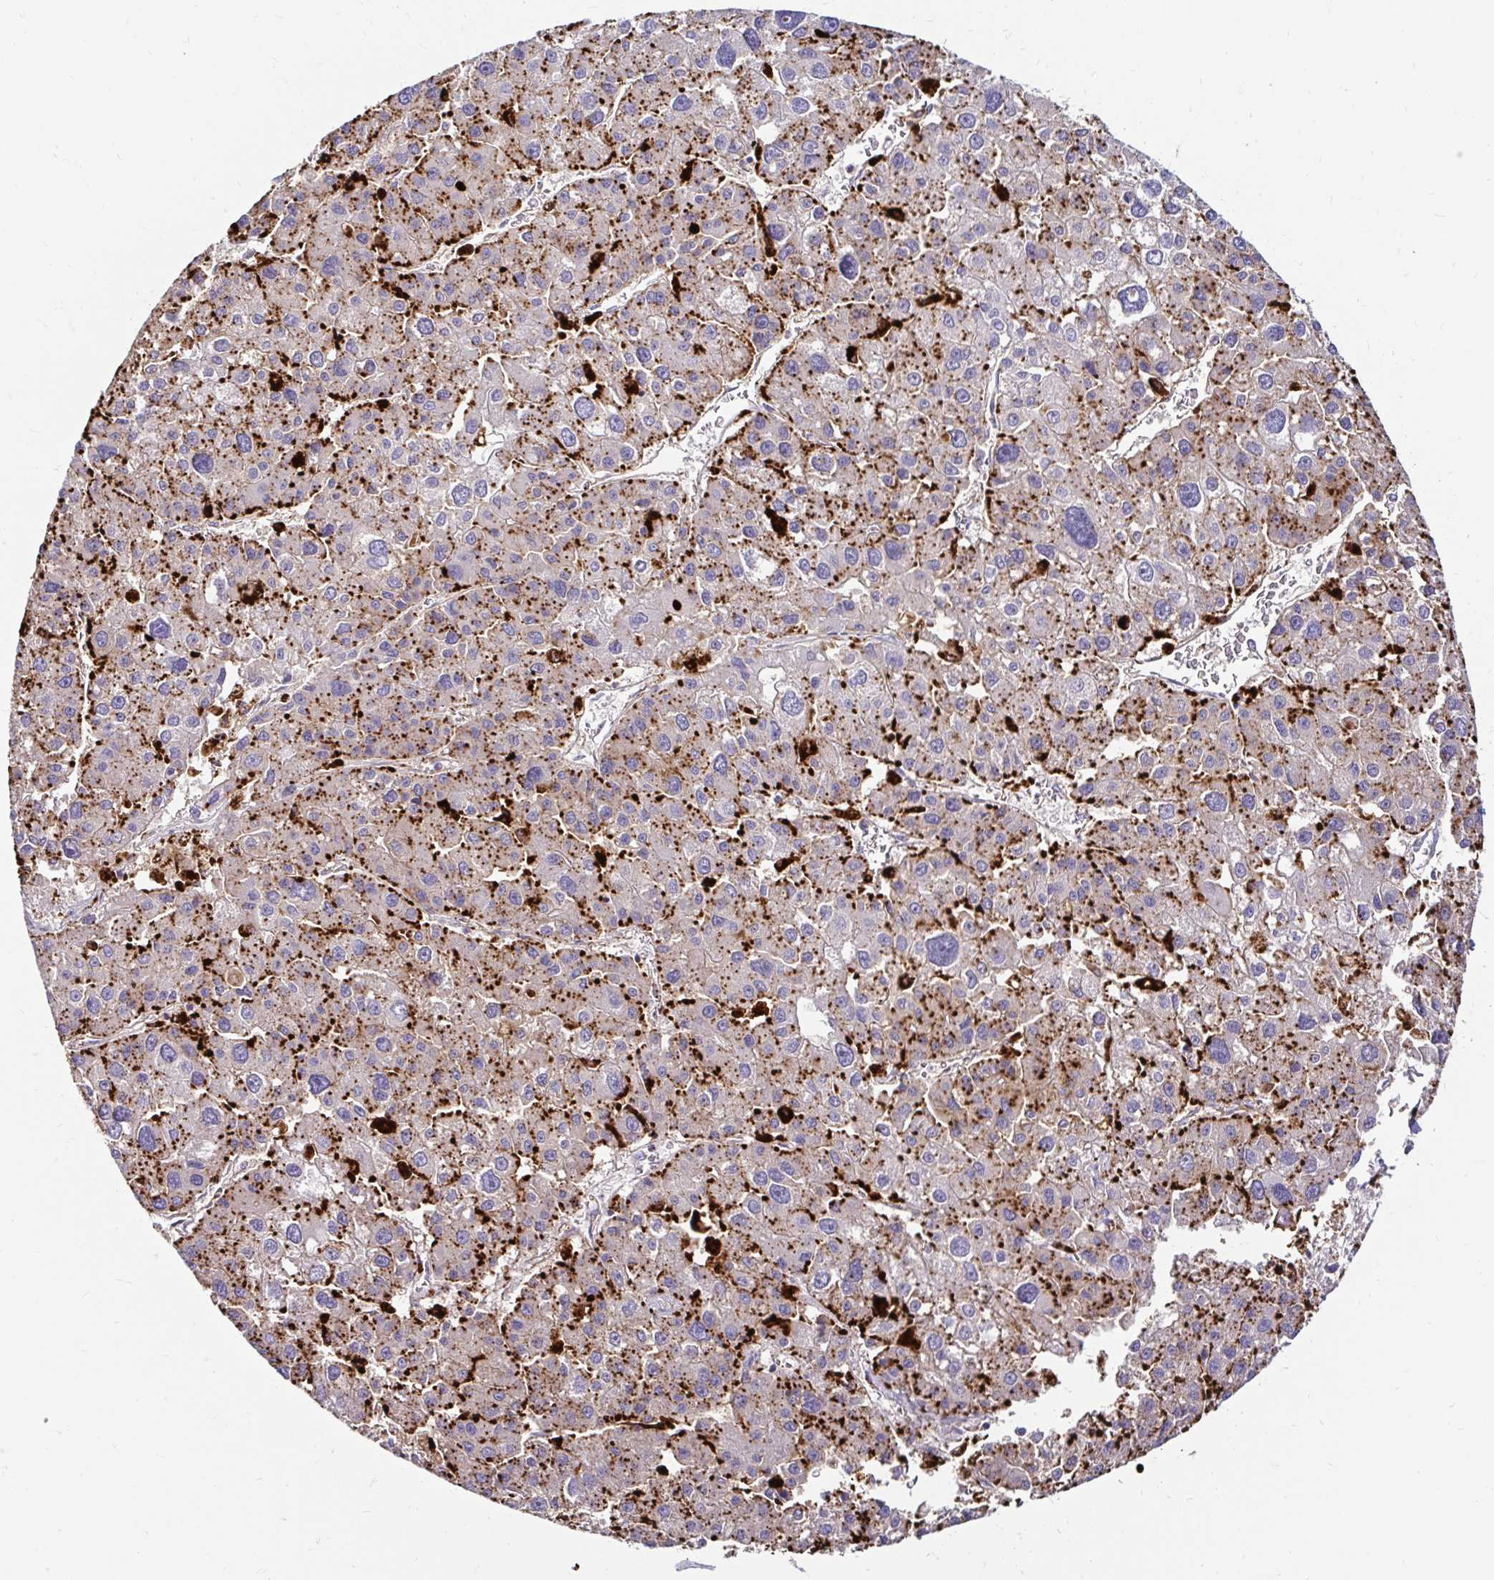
{"staining": {"intensity": "strong", "quantity": "25%-75%", "location": "cytoplasmic/membranous"}, "tissue": "liver cancer", "cell_type": "Tumor cells", "image_type": "cancer", "snomed": [{"axis": "morphology", "description": "Carcinoma, Hepatocellular, NOS"}, {"axis": "topography", "description": "Liver"}], "caption": "Immunohistochemical staining of liver cancer shows high levels of strong cytoplasmic/membranous positivity in approximately 25%-75% of tumor cells.", "gene": "FUCA1", "patient": {"sex": "male", "age": 73}}